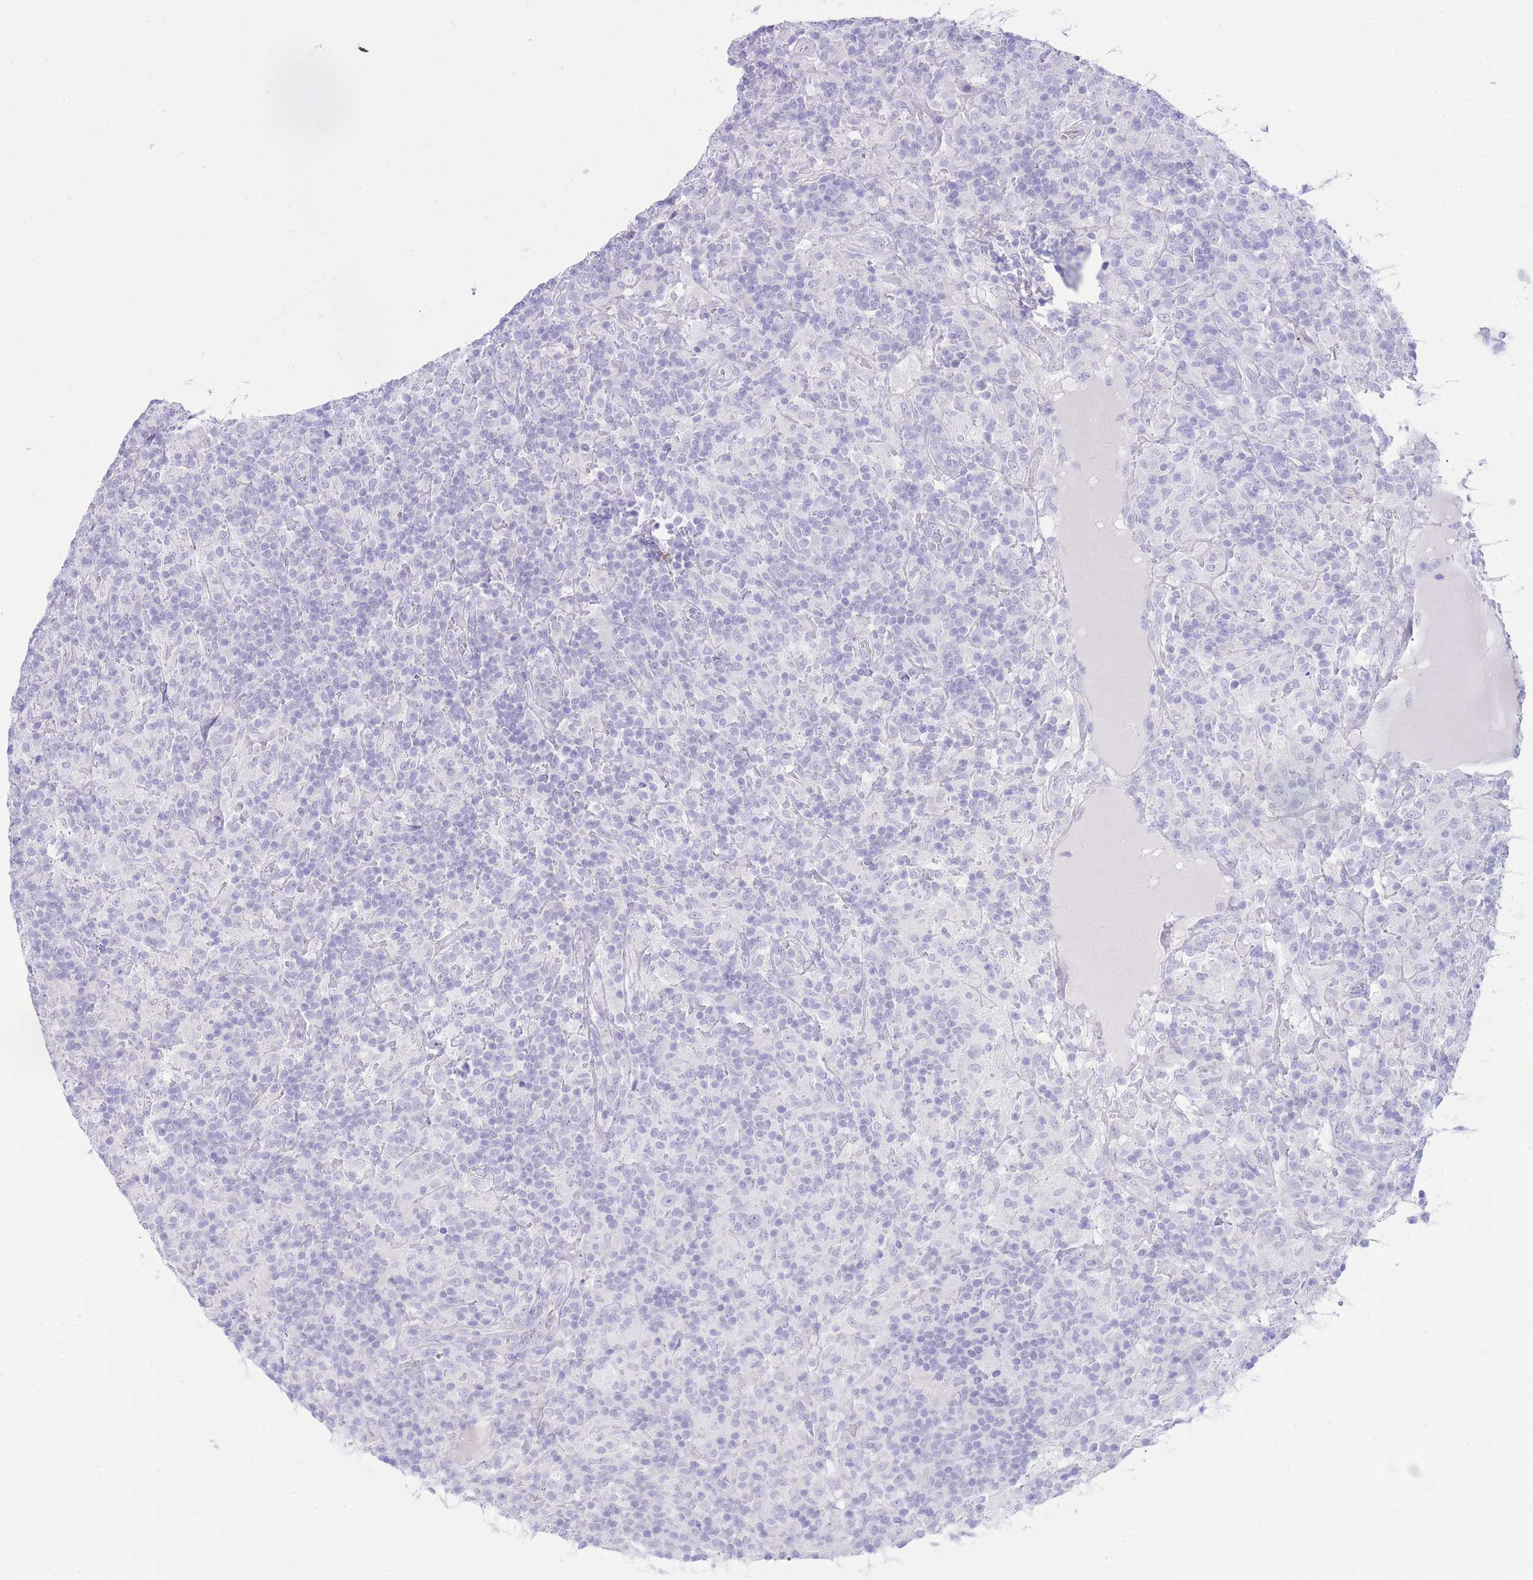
{"staining": {"intensity": "negative", "quantity": "none", "location": "none"}, "tissue": "lymphoma", "cell_type": "Tumor cells", "image_type": "cancer", "snomed": [{"axis": "morphology", "description": "Hodgkin's disease, NOS"}, {"axis": "topography", "description": "Lymph node"}], "caption": "A histopathology image of human Hodgkin's disease is negative for staining in tumor cells.", "gene": "VWA8", "patient": {"sex": "male", "age": 70}}